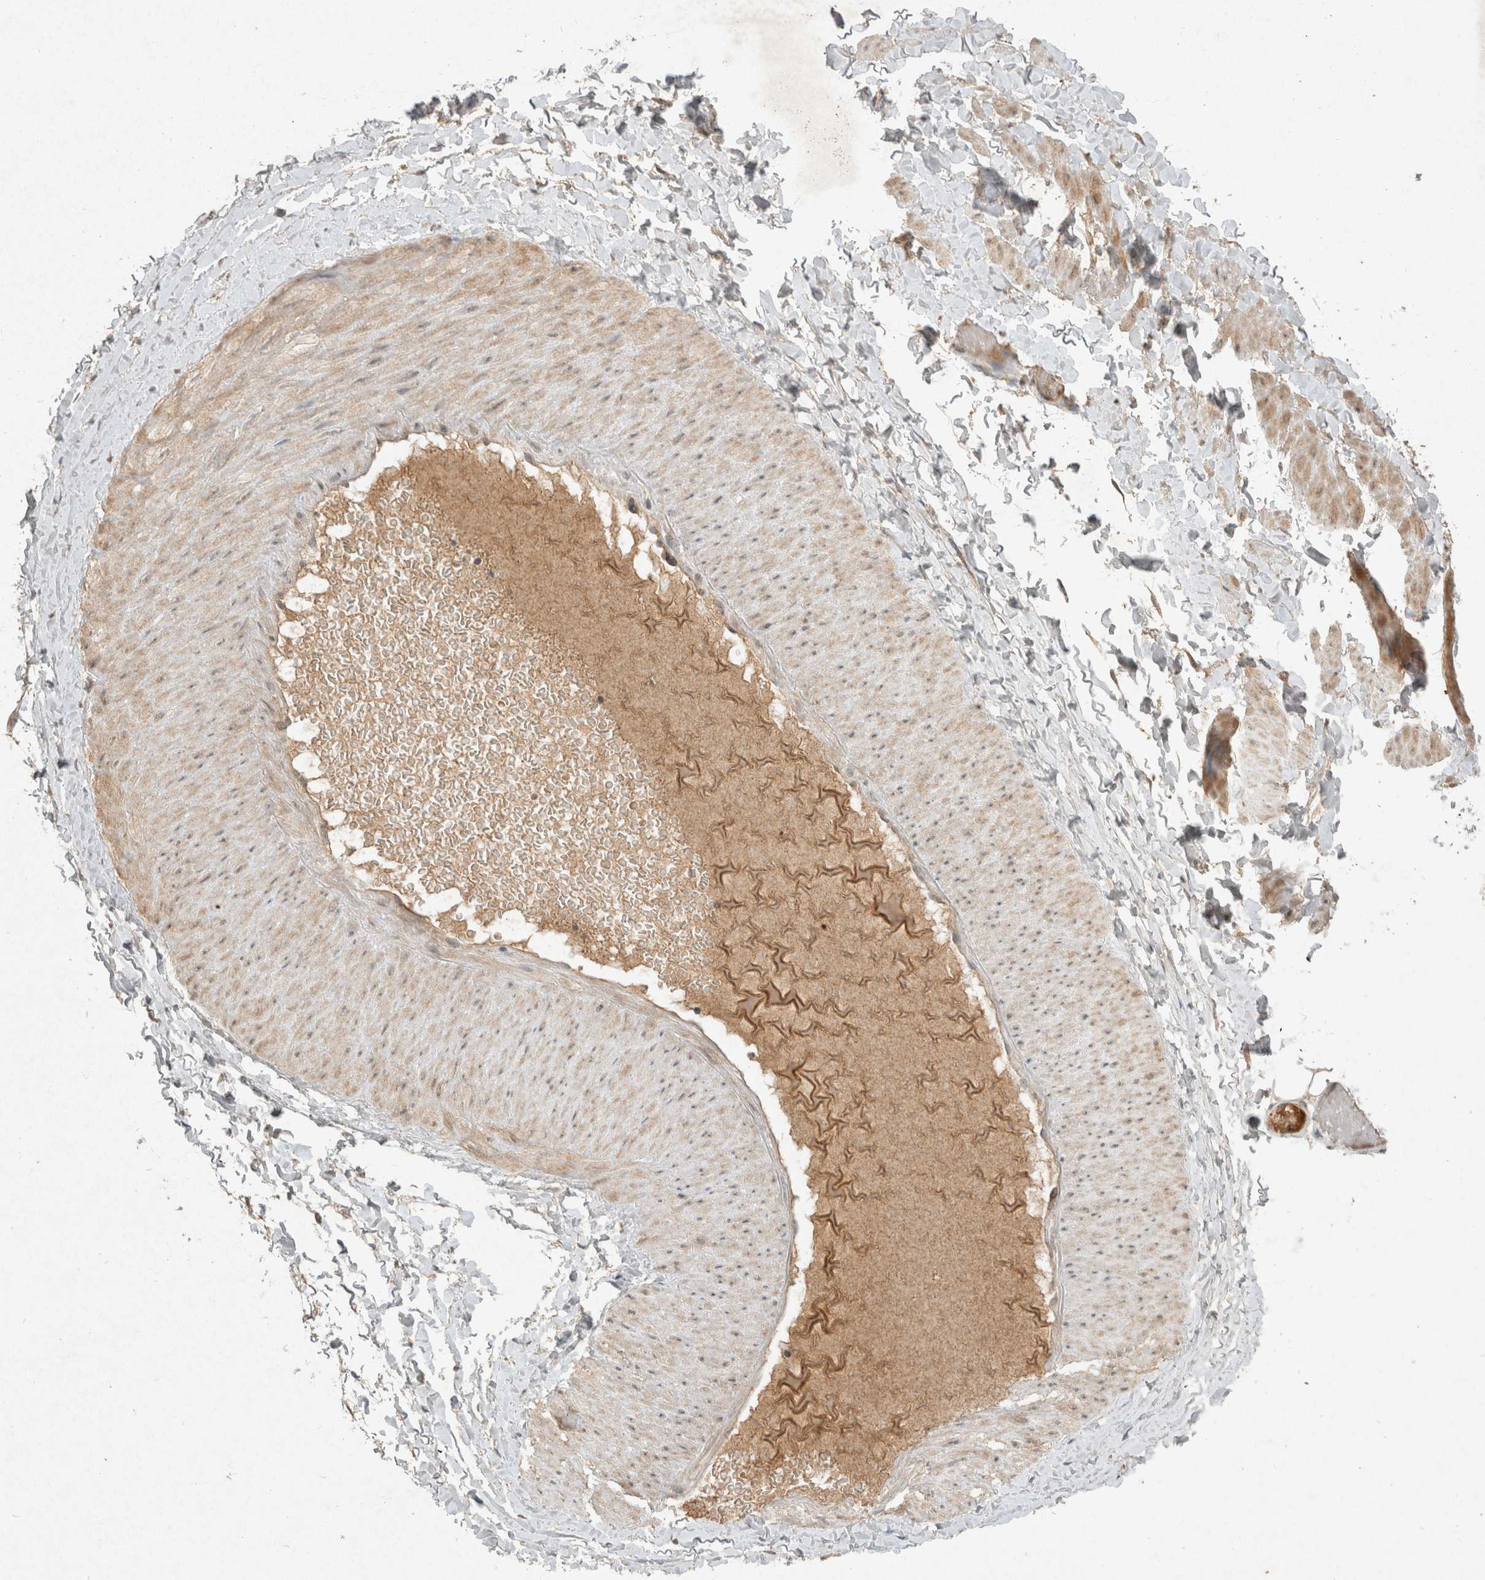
{"staining": {"intensity": "weak", "quantity": "<25%", "location": "cytoplasmic/membranous"}, "tissue": "adipose tissue", "cell_type": "Adipocytes", "image_type": "normal", "snomed": [{"axis": "morphology", "description": "Normal tissue, NOS"}, {"axis": "topography", "description": "Adipose tissue"}, {"axis": "topography", "description": "Vascular tissue"}, {"axis": "topography", "description": "Peripheral nerve tissue"}], "caption": "Immunohistochemistry of unremarkable adipose tissue displays no expression in adipocytes.", "gene": "LOXL2", "patient": {"sex": "male", "age": 25}}